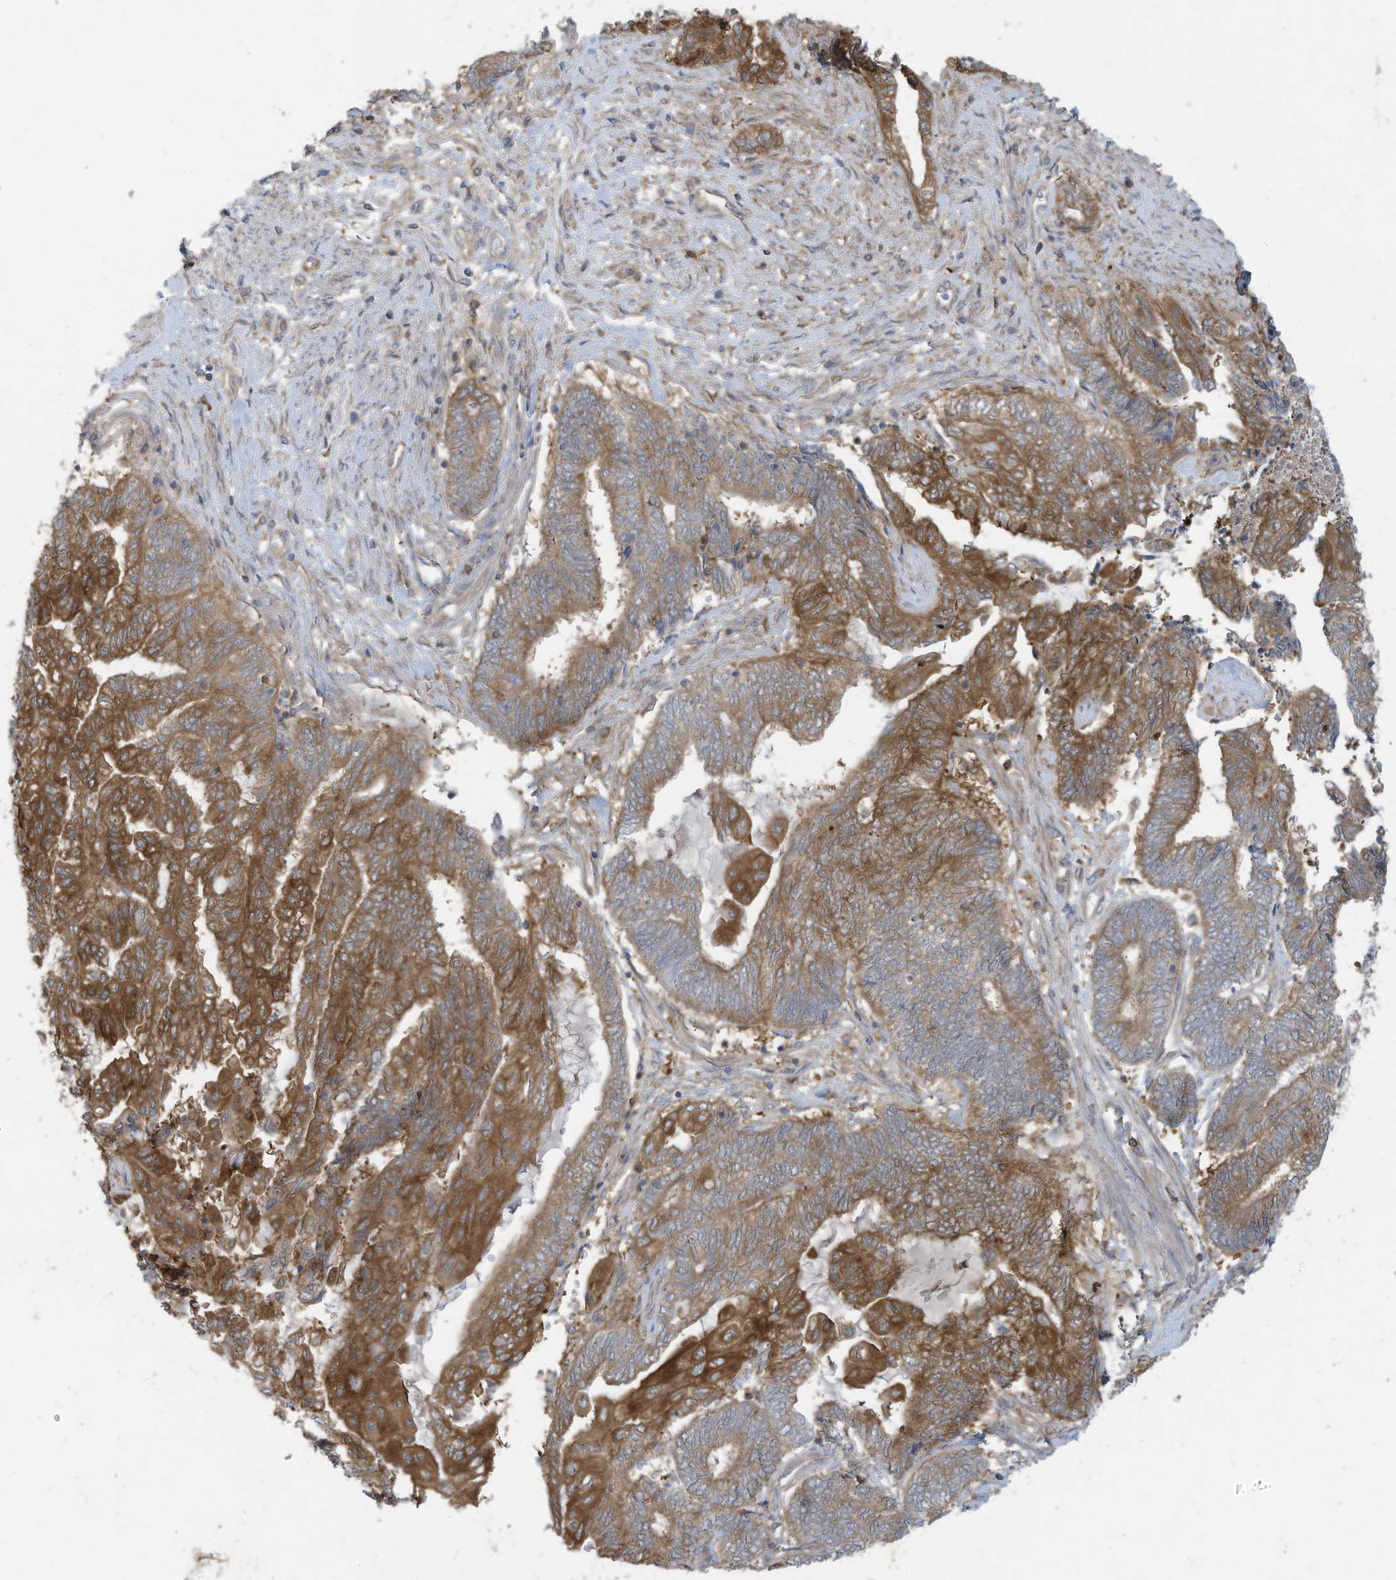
{"staining": {"intensity": "moderate", "quantity": ">75%", "location": "cytoplasmic/membranous"}, "tissue": "endometrial cancer", "cell_type": "Tumor cells", "image_type": "cancer", "snomed": [{"axis": "morphology", "description": "Adenocarcinoma, NOS"}, {"axis": "topography", "description": "Uterus"}, {"axis": "topography", "description": "Endometrium"}], "caption": "Immunohistochemical staining of human adenocarcinoma (endometrial) demonstrates medium levels of moderate cytoplasmic/membranous expression in about >75% of tumor cells. (Stains: DAB in brown, nuclei in blue, Microscopy: brightfield microscopy at high magnification).", "gene": "ADI1", "patient": {"sex": "female", "age": 70}}